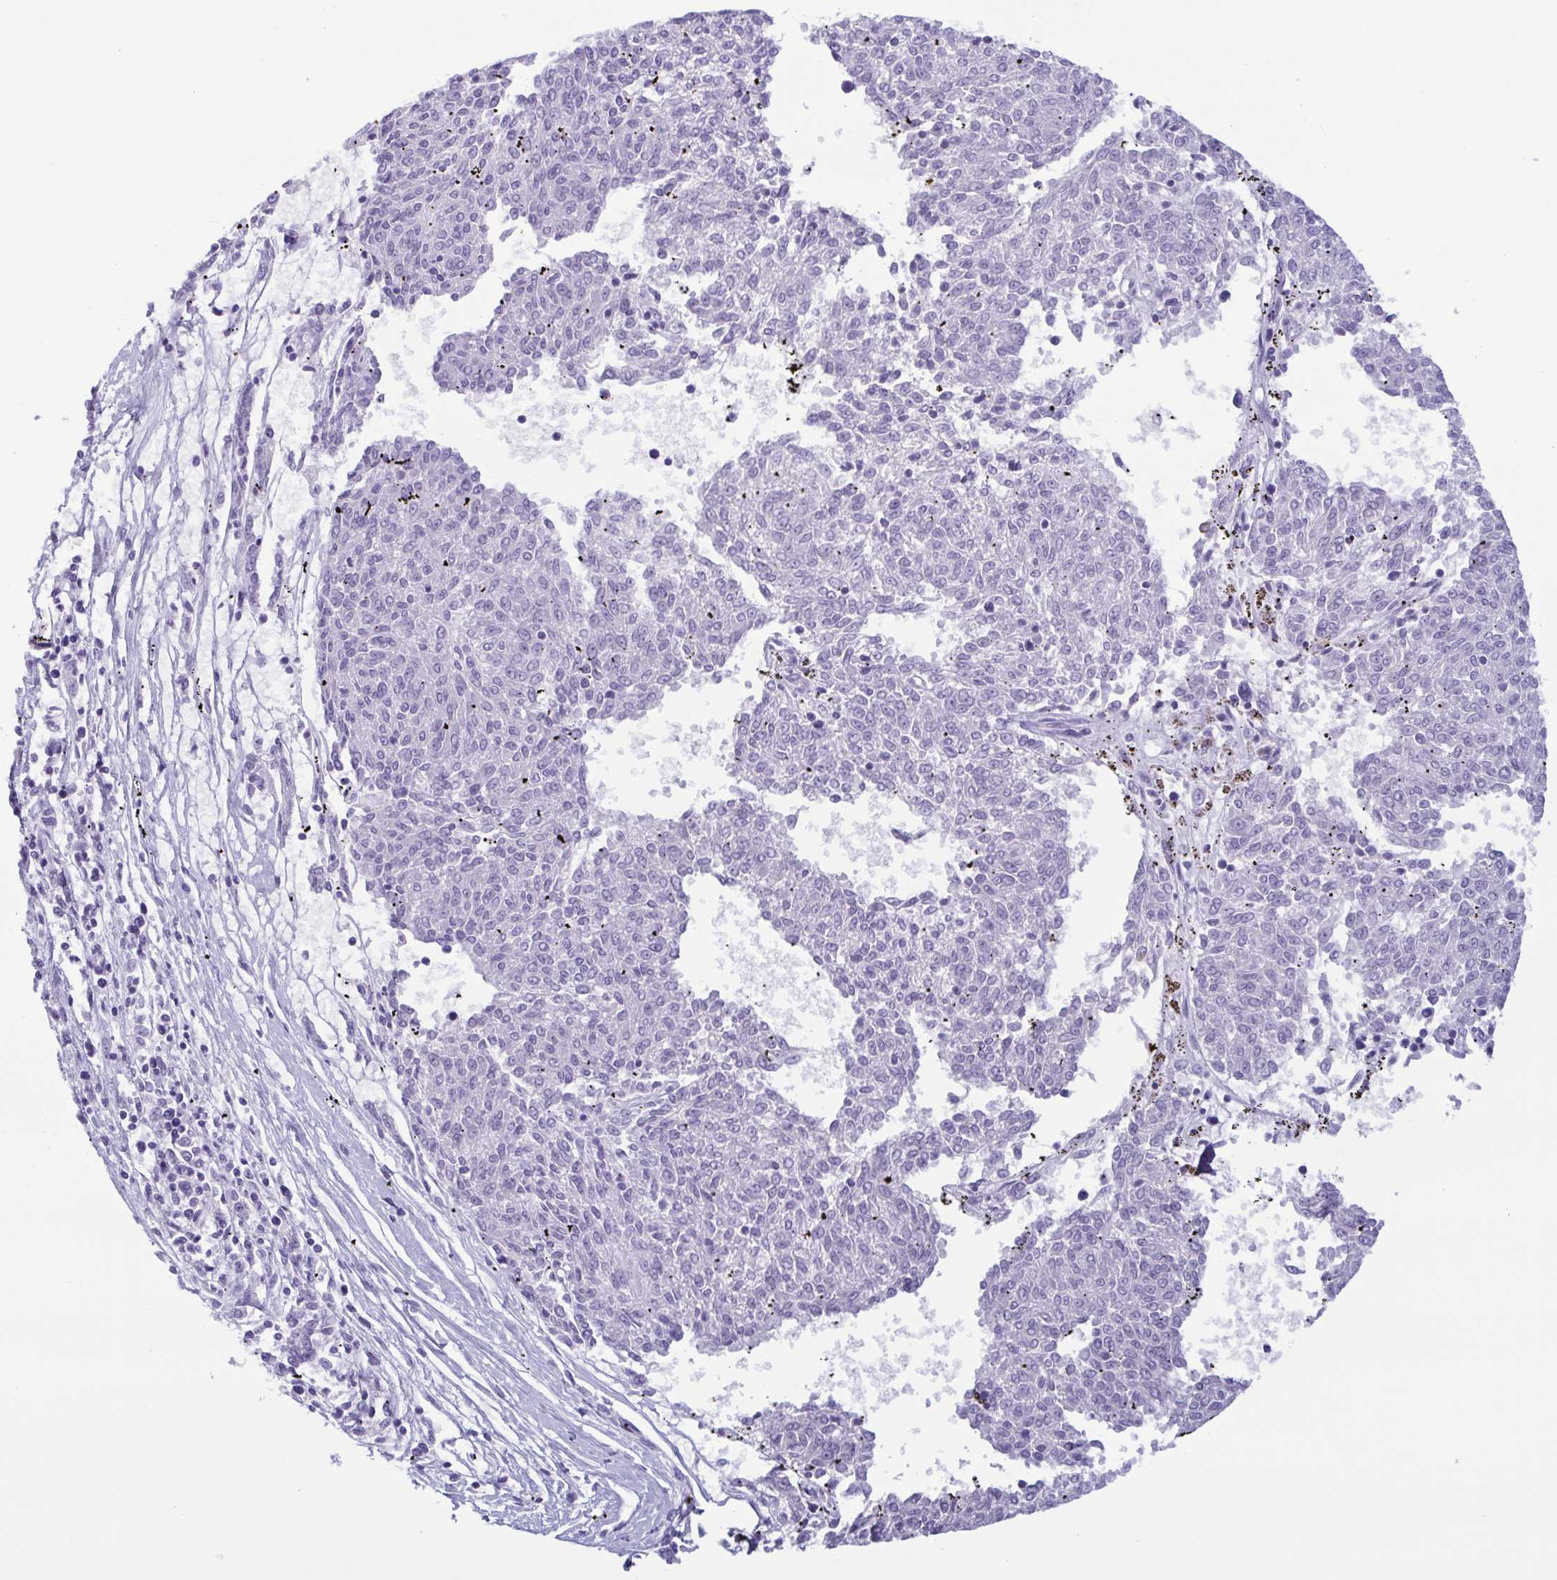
{"staining": {"intensity": "negative", "quantity": "none", "location": "none"}, "tissue": "melanoma", "cell_type": "Tumor cells", "image_type": "cancer", "snomed": [{"axis": "morphology", "description": "Malignant melanoma, NOS"}, {"axis": "topography", "description": "Skin"}], "caption": "Tumor cells show no significant protein staining in melanoma.", "gene": "LTF", "patient": {"sex": "female", "age": 72}}